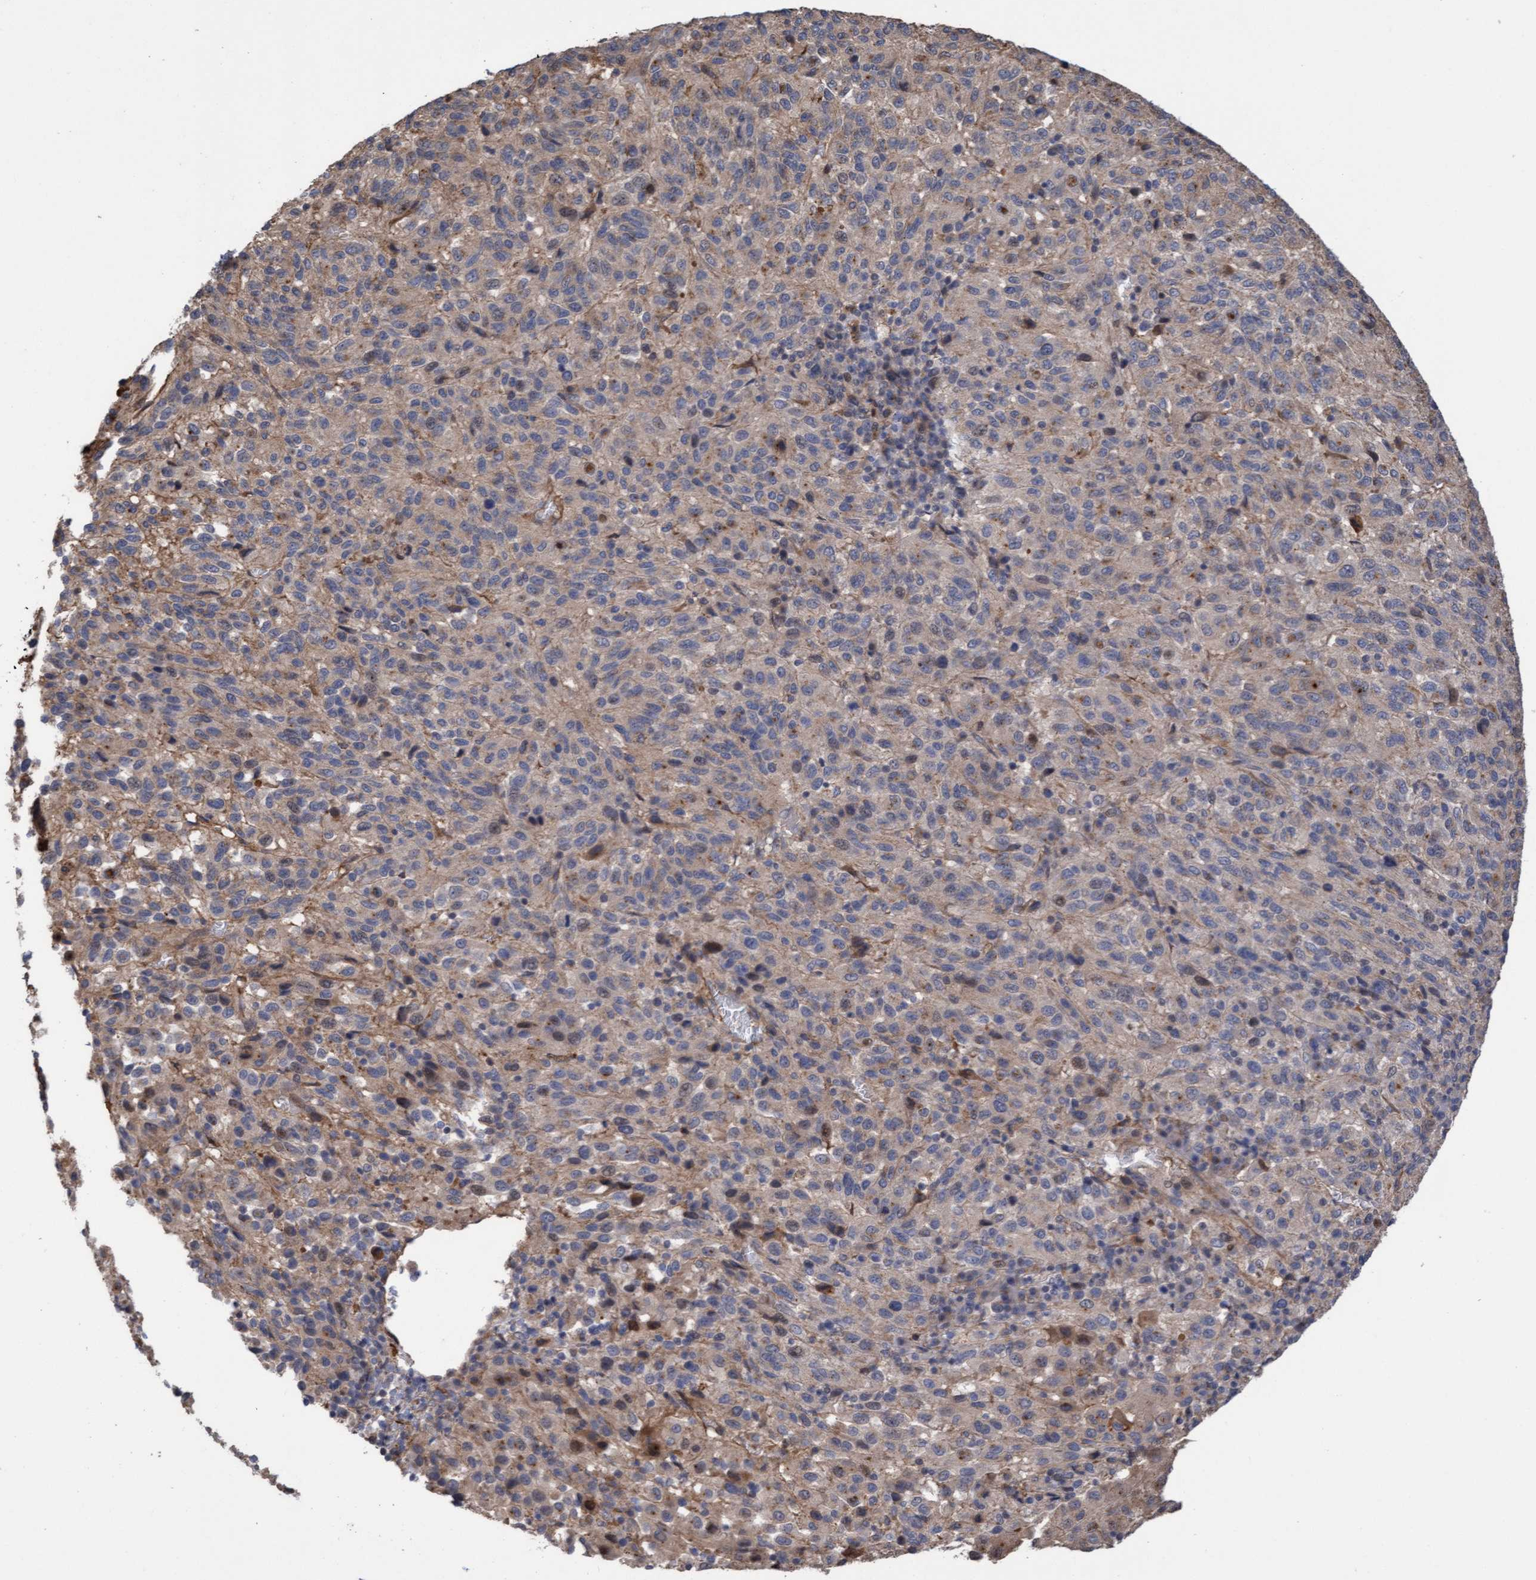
{"staining": {"intensity": "weak", "quantity": "<25%", "location": "cytoplasmic/membranous"}, "tissue": "melanoma", "cell_type": "Tumor cells", "image_type": "cancer", "snomed": [{"axis": "morphology", "description": "Malignant melanoma, Metastatic site"}, {"axis": "topography", "description": "Lung"}], "caption": "A high-resolution image shows immunohistochemistry (IHC) staining of malignant melanoma (metastatic site), which exhibits no significant positivity in tumor cells.", "gene": "ITFG1", "patient": {"sex": "male", "age": 64}}